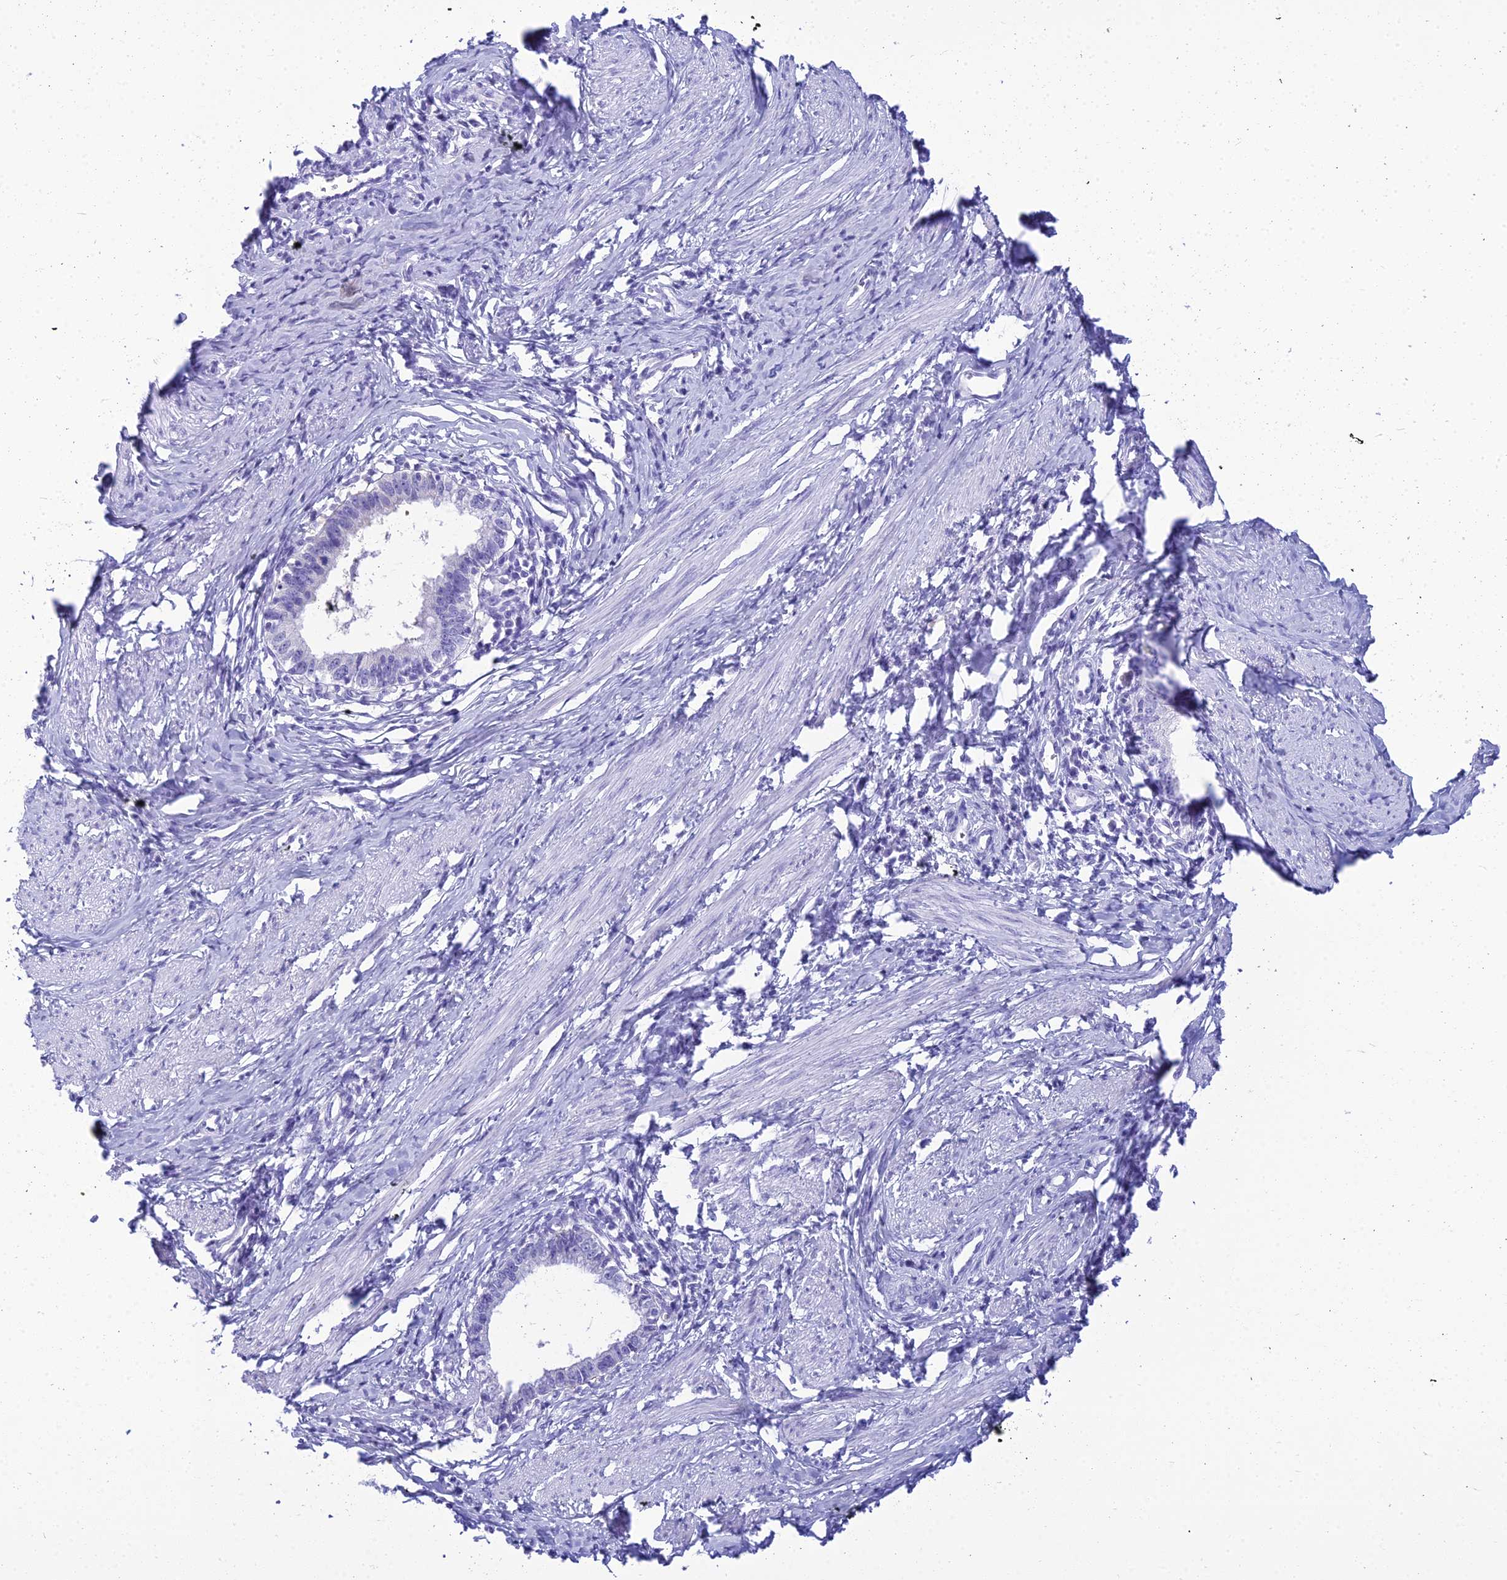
{"staining": {"intensity": "negative", "quantity": "none", "location": "none"}, "tissue": "cervical cancer", "cell_type": "Tumor cells", "image_type": "cancer", "snomed": [{"axis": "morphology", "description": "Adenocarcinoma, NOS"}, {"axis": "topography", "description": "Cervix"}], "caption": "Cervical cancer was stained to show a protein in brown. There is no significant positivity in tumor cells. The staining is performed using DAB (3,3'-diaminobenzidine) brown chromogen with nuclei counter-stained in using hematoxylin.", "gene": "ZNF442", "patient": {"sex": "female", "age": 36}}